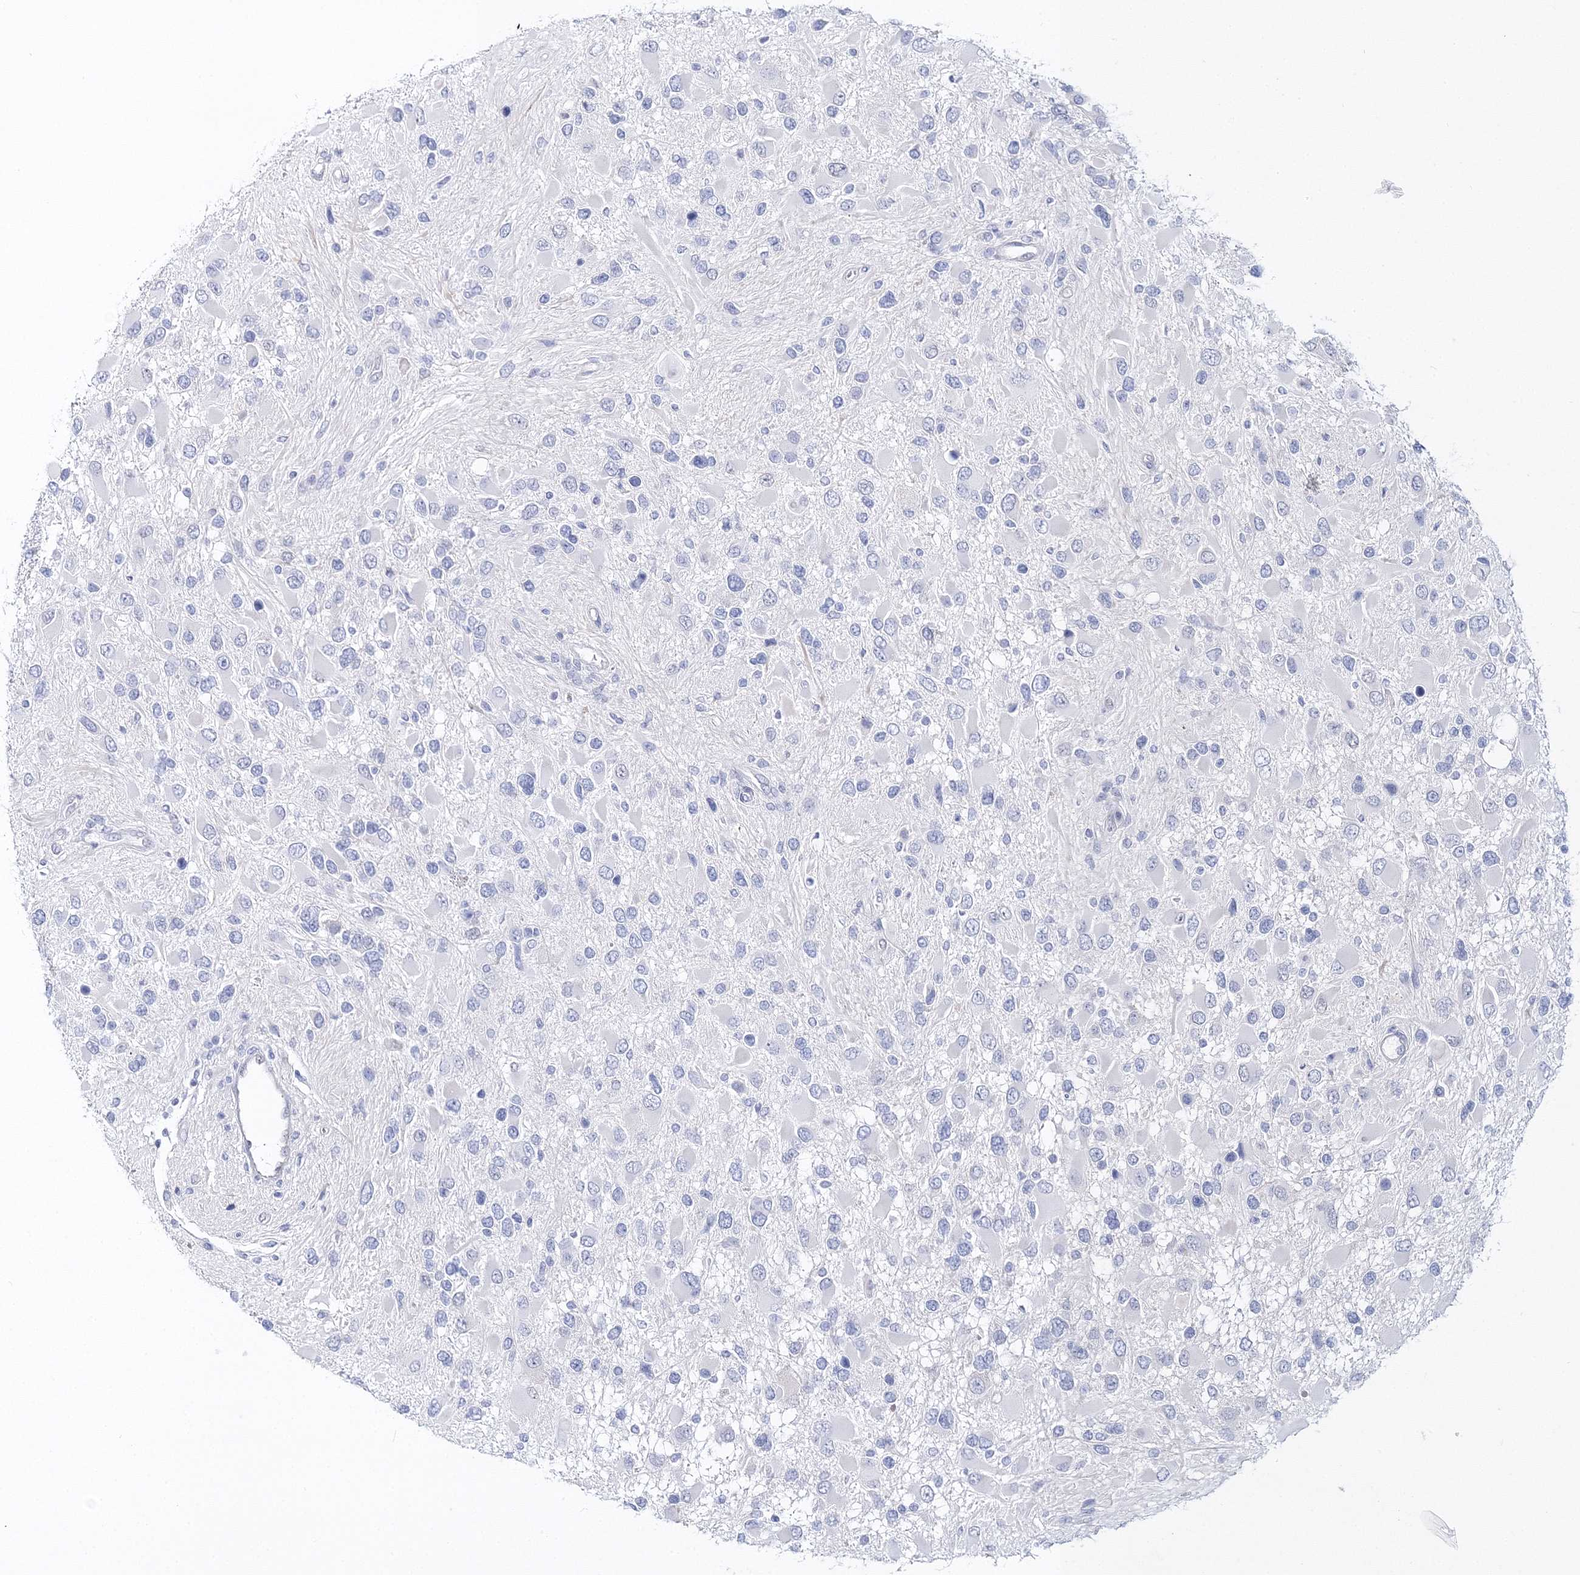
{"staining": {"intensity": "negative", "quantity": "none", "location": "none"}, "tissue": "glioma", "cell_type": "Tumor cells", "image_type": "cancer", "snomed": [{"axis": "morphology", "description": "Glioma, malignant, High grade"}, {"axis": "topography", "description": "Brain"}], "caption": "DAB immunohistochemical staining of human malignant high-grade glioma reveals no significant expression in tumor cells.", "gene": "MYOZ2", "patient": {"sex": "male", "age": 53}}